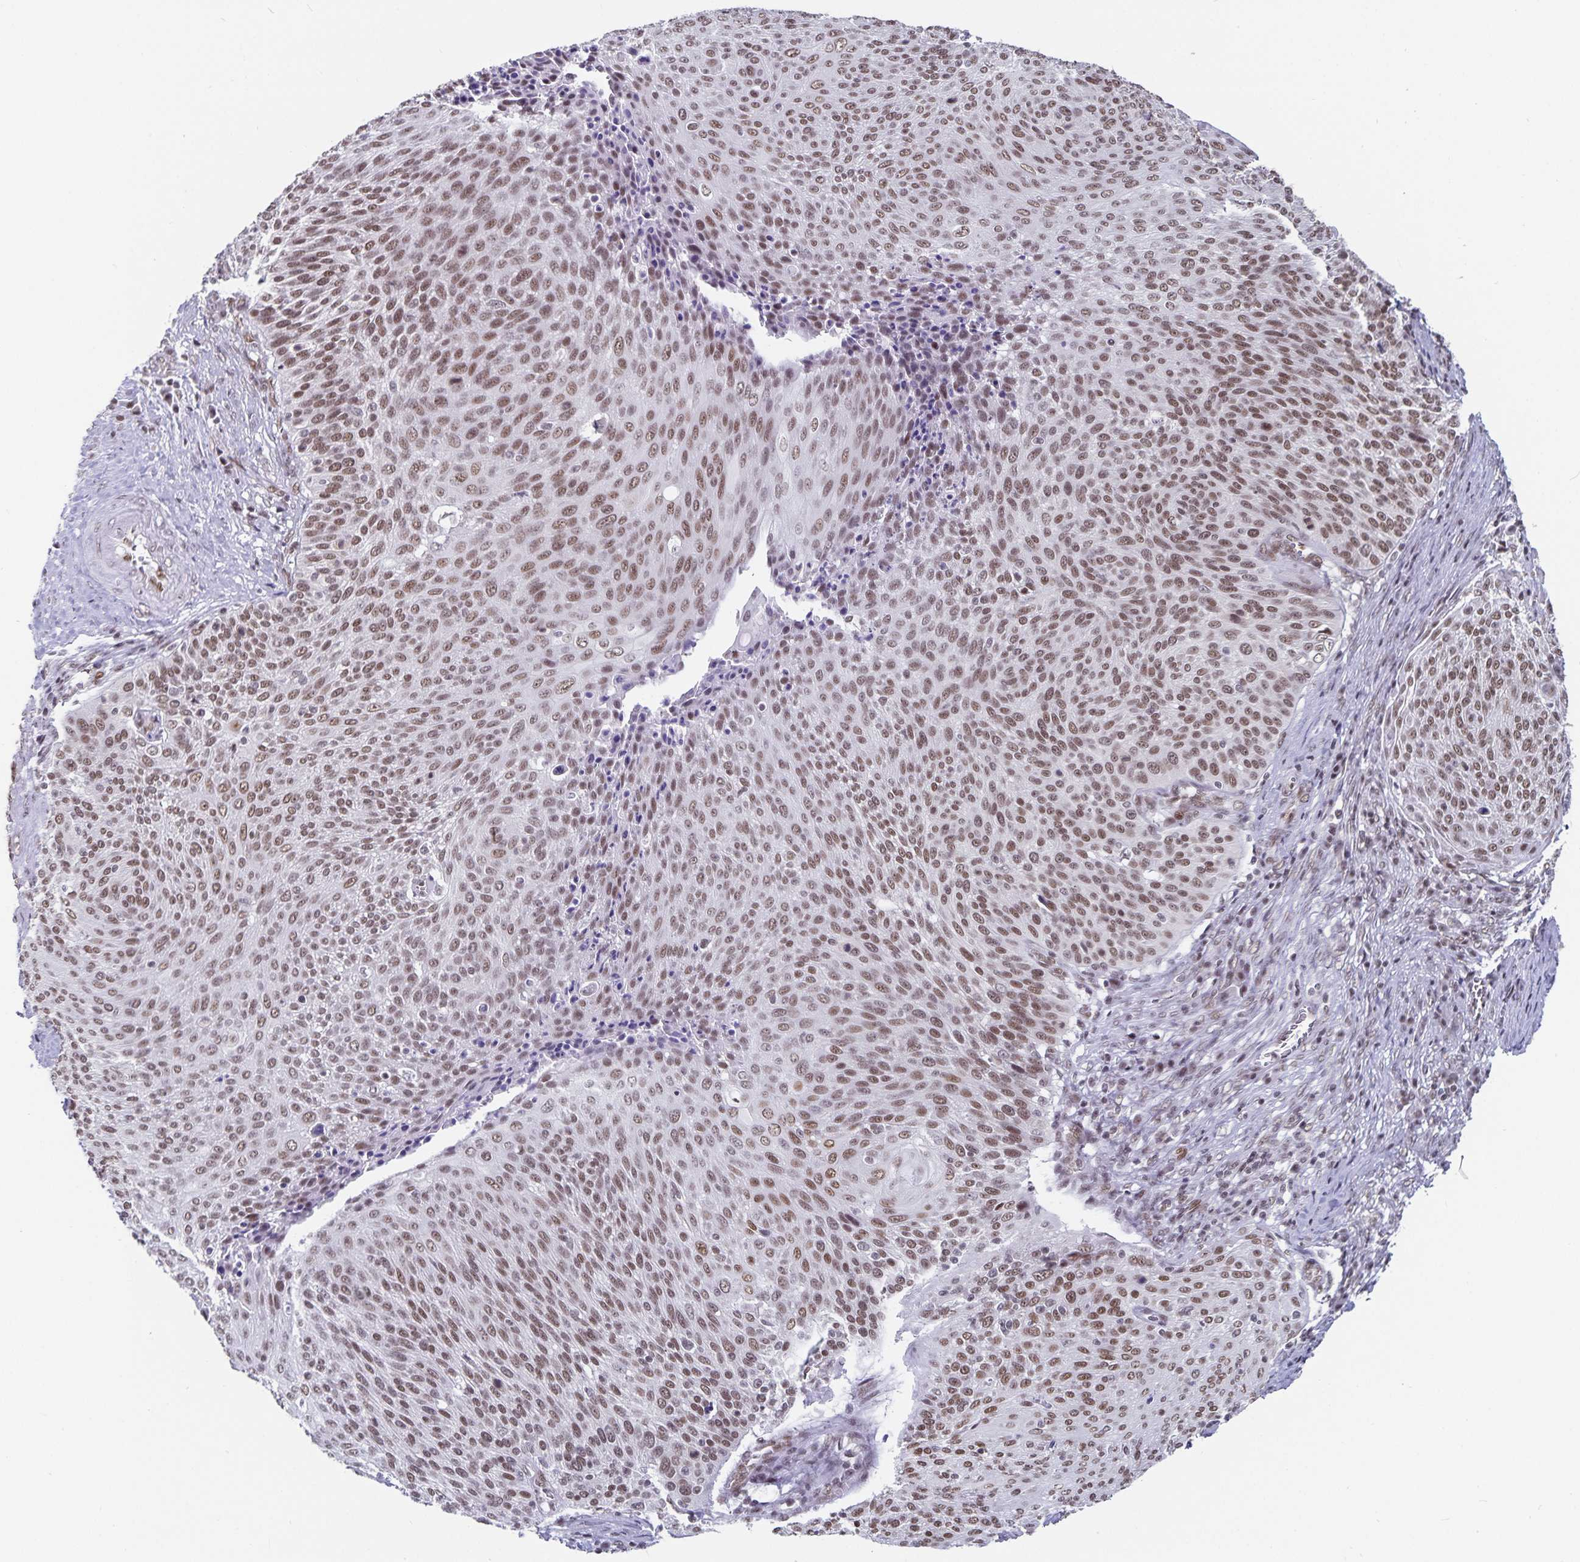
{"staining": {"intensity": "moderate", "quantity": ">75%", "location": "nuclear"}, "tissue": "cervical cancer", "cell_type": "Tumor cells", "image_type": "cancer", "snomed": [{"axis": "morphology", "description": "Squamous cell carcinoma, NOS"}, {"axis": "topography", "description": "Cervix"}], "caption": "Immunohistochemistry (IHC) micrograph of human cervical cancer (squamous cell carcinoma) stained for a protein (brown), which reveals medium levels of moderate nuclear expression in approximately >75% of tumor cells.", "gene": "PBX2", "patient": {"sex": "female", "age": 31}}